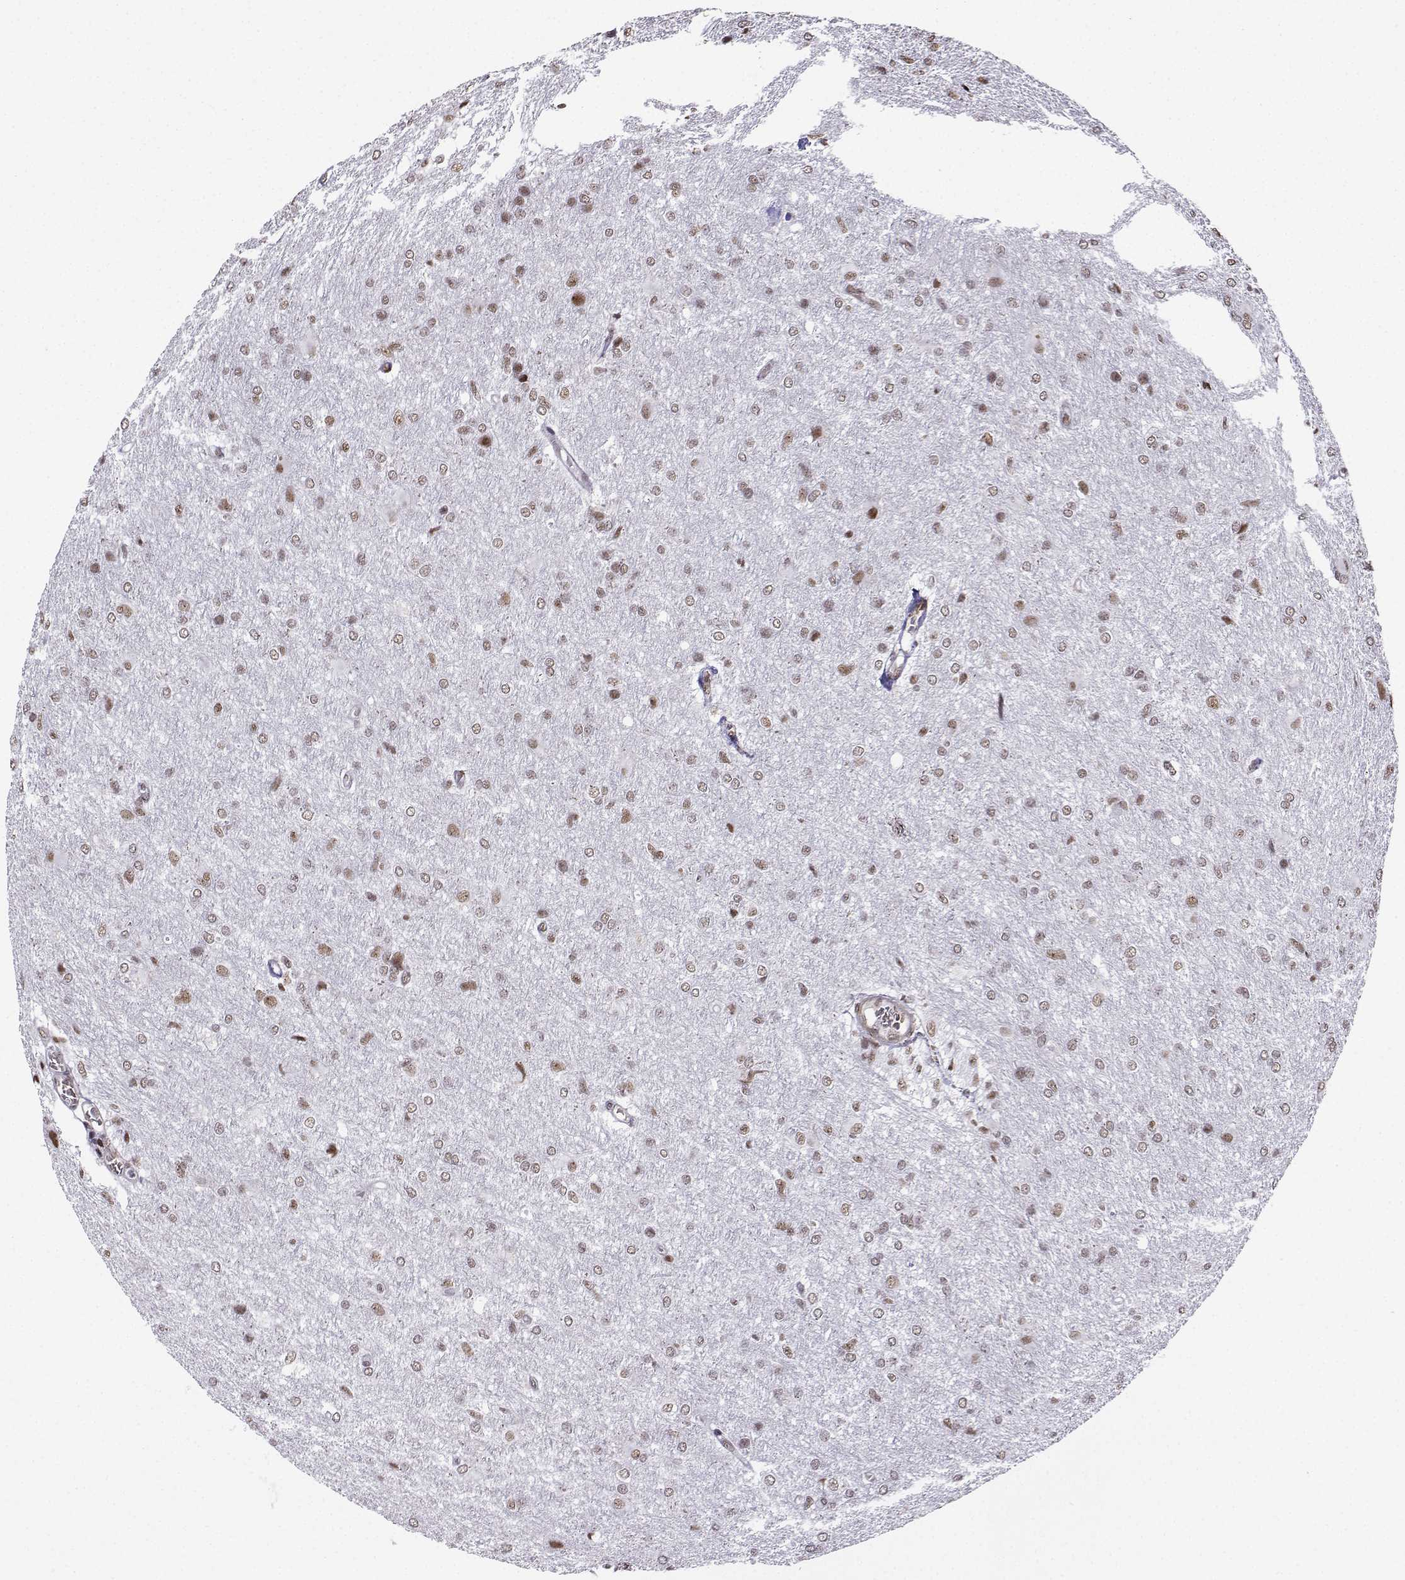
{"staining": {"intensity": "weak", "quantity": "25%-75%", "location": "nuclear"}, "tissue": "glioma", "cell_type": "Tumor cells", "image_type": "cancer", "snomed": [{"axis": "morphology", "description": "Glioma, malignant, High grade"}, {"axis": "topography", "description": "Brain"}], "caption": "Glioma stained for a protein (brown) reveals weak nuclear positive positivity in about 25%-75% of tumor cells.", "gene": "CCNK", "patient": {"sex": "male", "age": 68}}